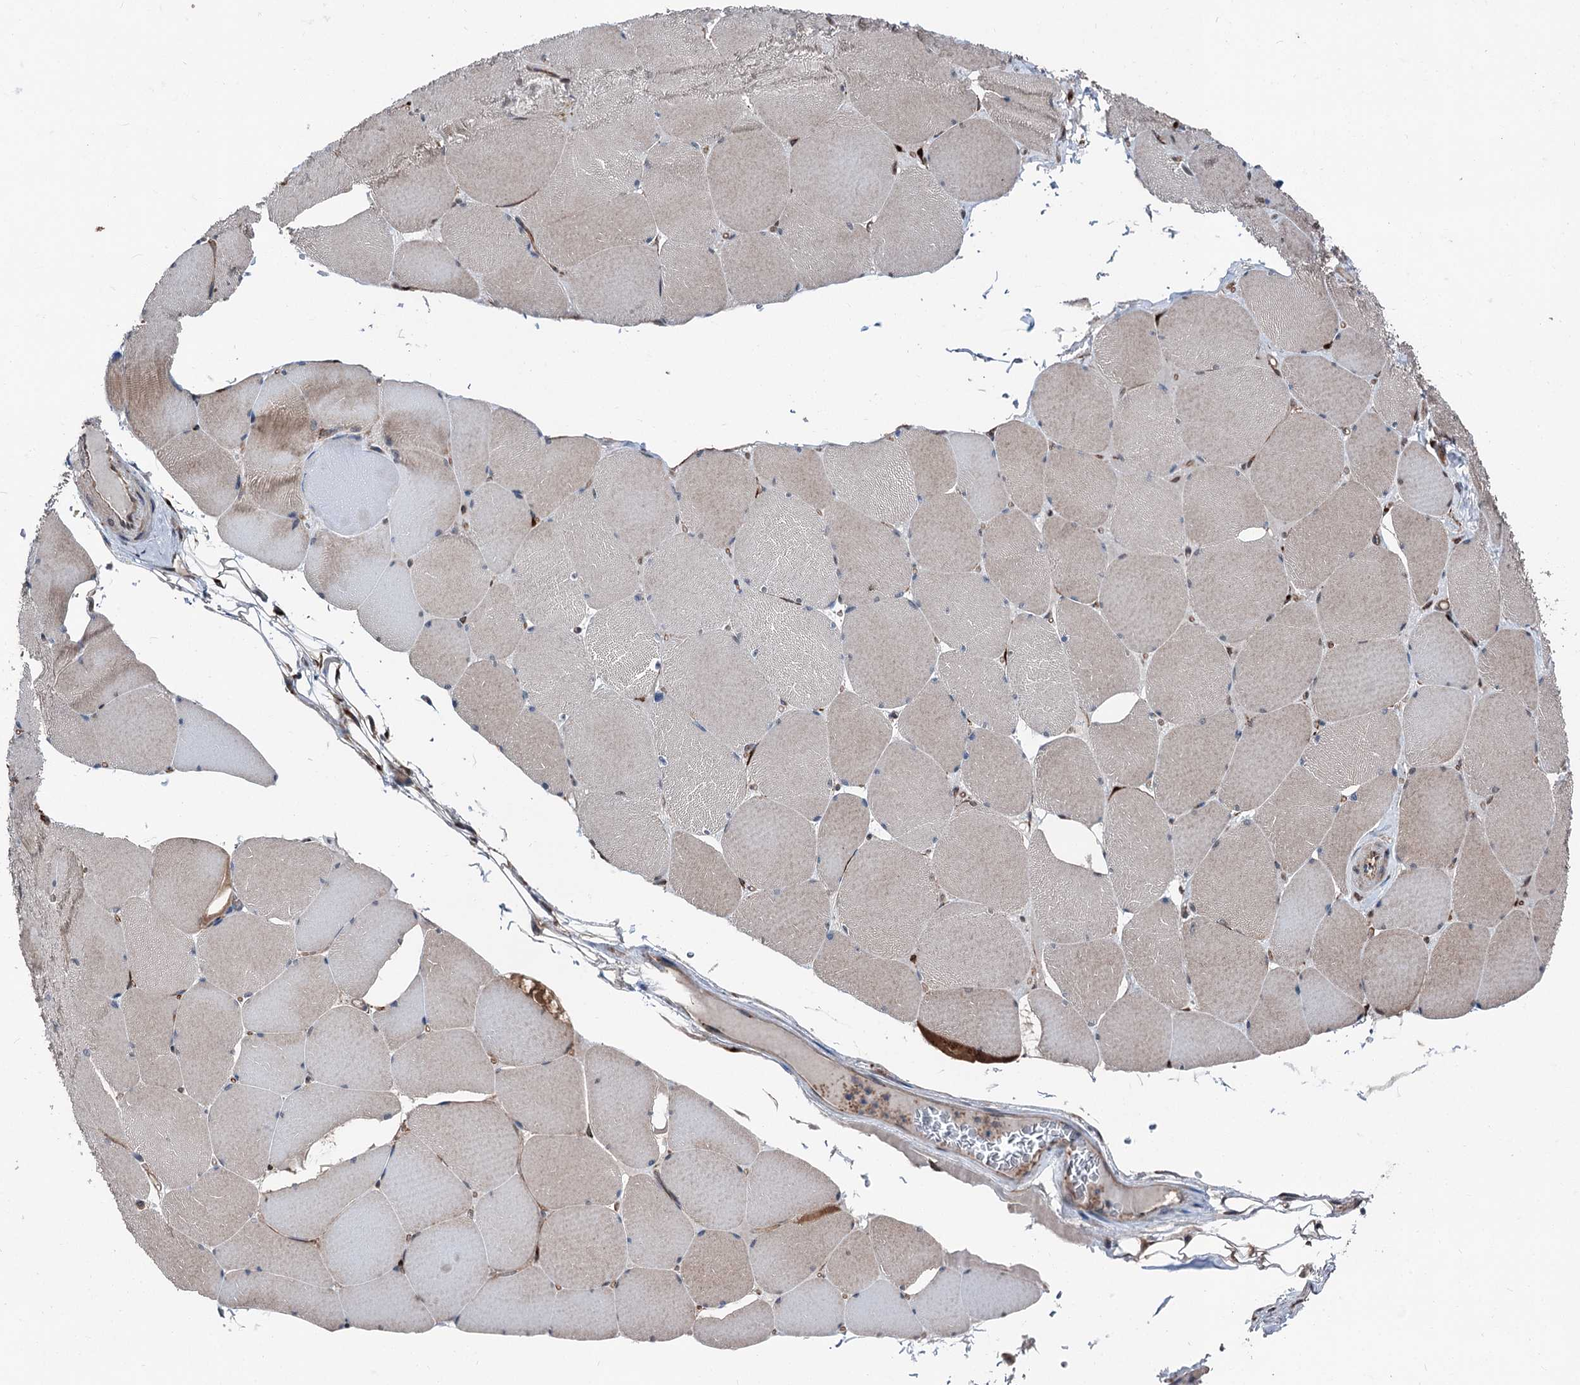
{"staining": {"intensity": "weak", "quantity": "25%-75%", "location": "cytoplasmic/membranous"}, "tissue": "skeletal muscle", "cell_type": "Myocytes", "image_type": "normal", "snomed": [{"axis": "morphology", "description": "Normal tissue, NOS"}, {"axis": "topography", "description": "Skeletal muscle"}, {"axis": "topography", "description": "Head-Neck"}], "caption": "Immunohistochemical staining of normal skeletal muscle shows low levels of weak cytoplasmic/membranous staining in about 25%-75% of myocytes.", "gene": "PSMD13", "patient": {"sex": "male", "age": 66}}